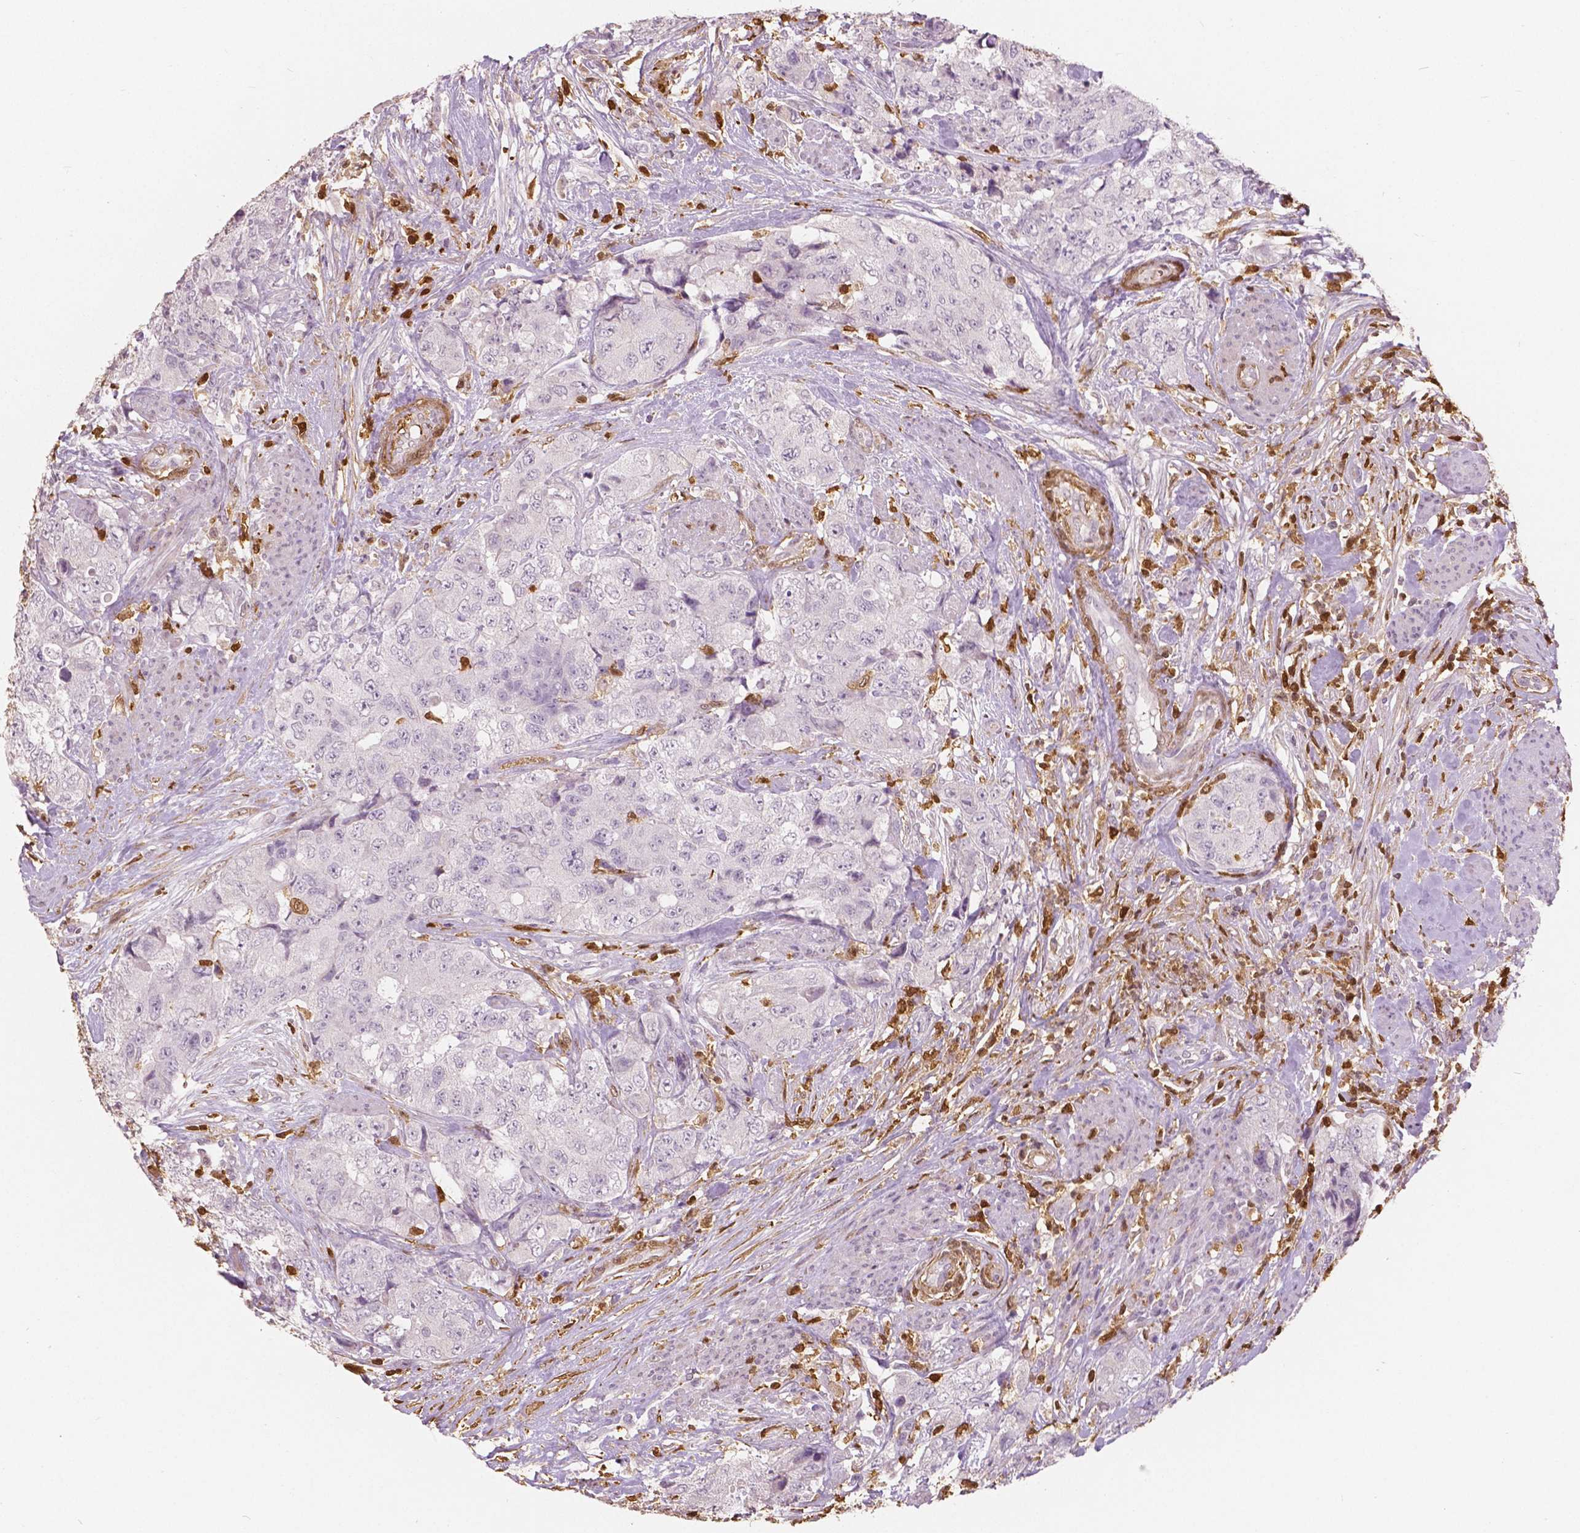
{"staining": {"intensity": "negative", "quantity": "none", "location": "none"}, "tissue": "urothelial cancer", "cell_type": "Tumor cells", "image_type": "cancer", "snomed": [{"axis": "morphology", "description": "Urothelial carcinoma, High grade"}, {"axis": "topography", "description": "Urinary bladder"}], "caption": "The image displays no significant positivity in tumor cells of urothelial cancer.", "gene": "S100A4", "patient": {"sex": "female", "age": 78}}